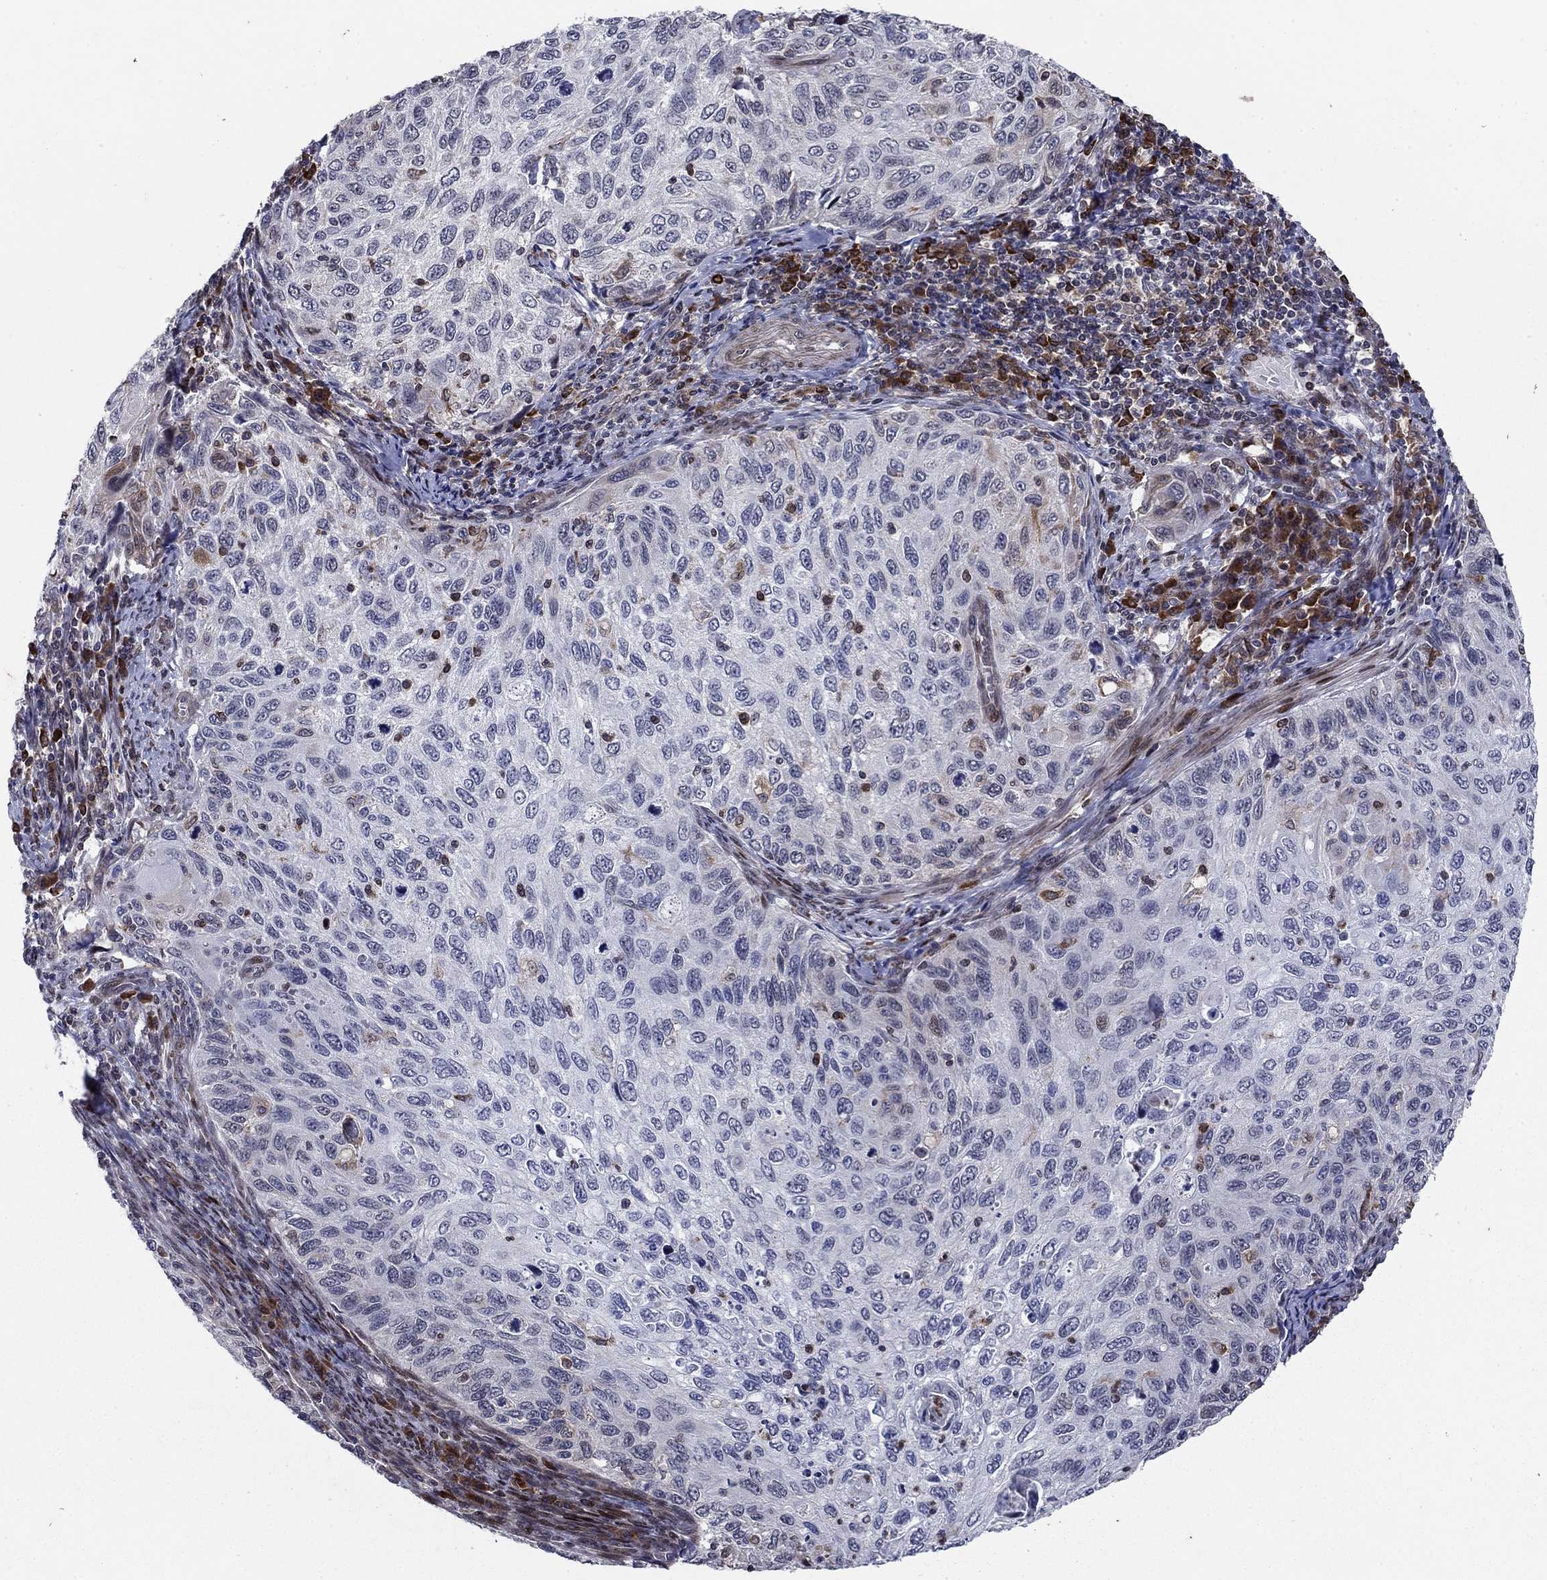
{"staining": {"intensity": "weak", "quantity": "<25%", "location": "cytoplasmic/membranous"}, "tissue": "cervical cancer", "cell_type": "Tumor cells", "image_type": "cancer", "snomed": [{"axis": "morphology", "description": "Squamous cell carcinoma, NOS"}, {"axis": "topography", "description": "Cervix"}], "caption": "There is no significant staining in tumor cells of cervical squamous cell carcinoma.", "gene": "DHRS7", "patient": {"sex": "female", "age": 70}}